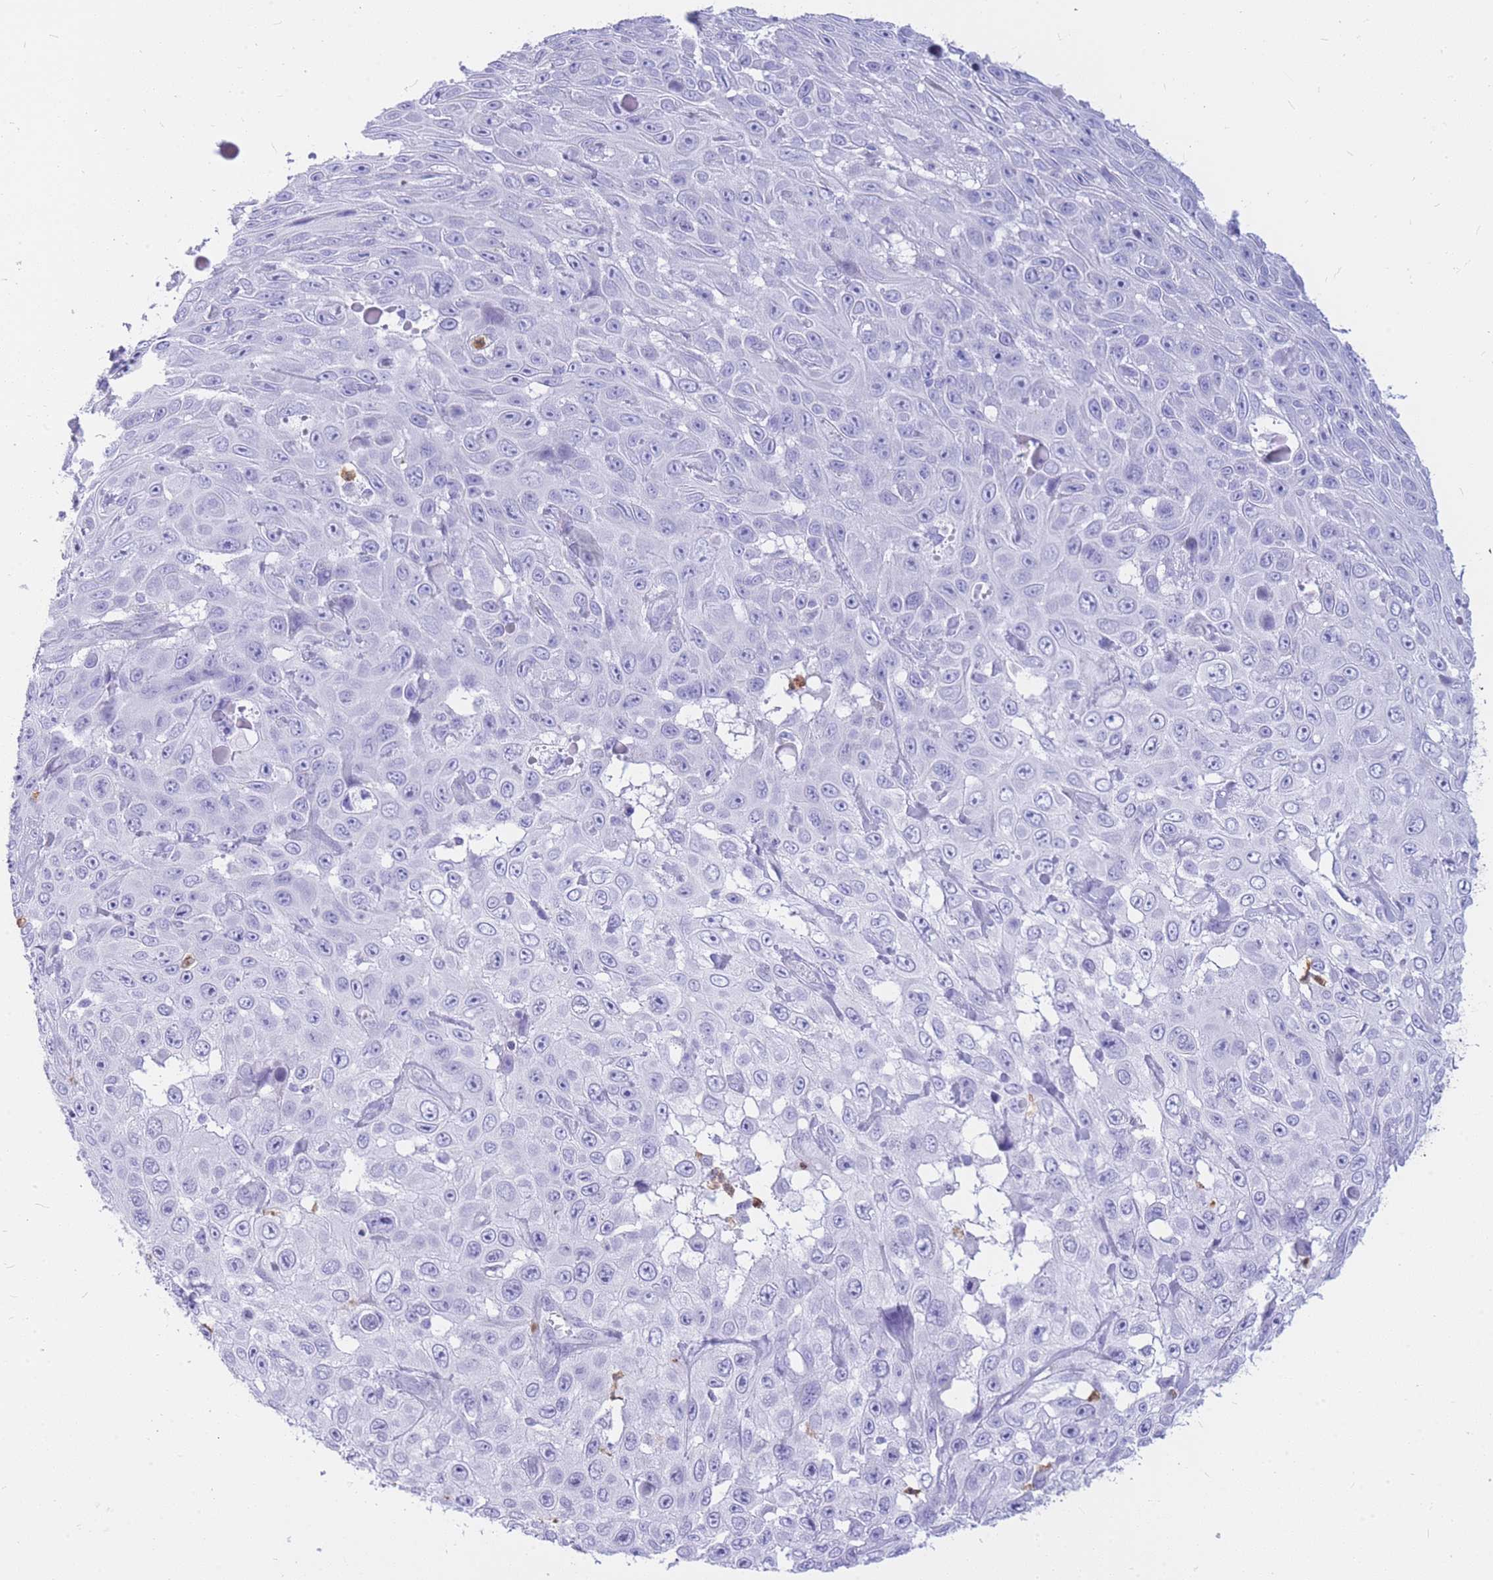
{"staining": {"intensity": "negative", "quantity": "none", "location": "none"}, "tissue": "skin cancer", "cell_type": "Tumor cells", "image_type": "cancer", "snomed": [{"axis": "morphology", "description": "Squamous cell carcinoma, NOS"}, {"axis": "topography", "description": "Skin"}], "caption": "Skin cancer (squamous cell carcinoma) was stained to show a protein in brown. There is no significant staining in tumor cells. (DAB IHC, high magnification).", "gene": "HERC1", "patient": {"sex": "male", "age": 82}}